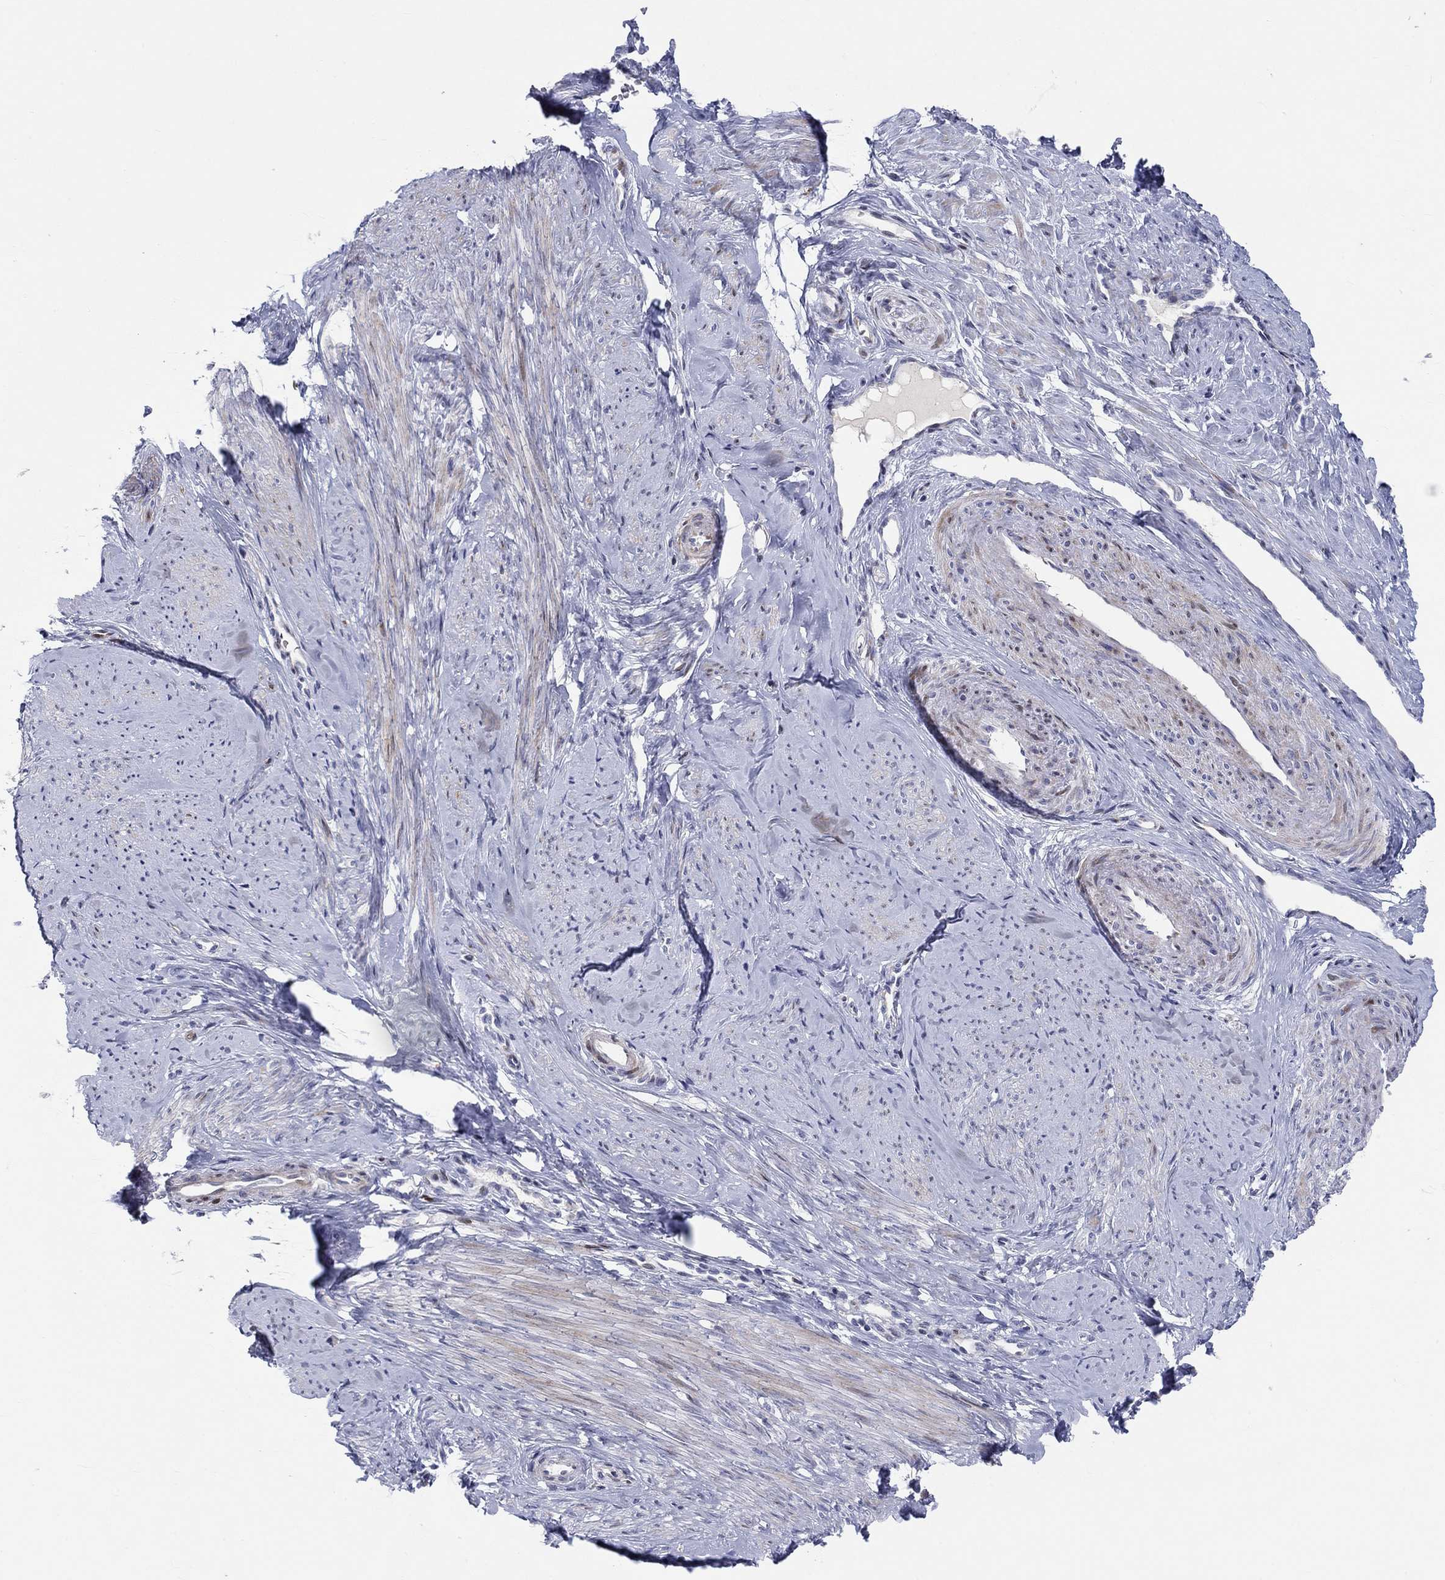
{"staining": {"intensity": "weak", "quantity": "<25%", "location": "cytoplasmic/membranous"}, "tissue": "smooth muscle", "cell_type": "Smooth muscle cells", "image_type": "normal", "snomed": [{"axis": "morphology", "description": "Normal tissue, NOS"}, {"axis": "topography", "description": "Smooth muscle"}], "caption": "Benign smooth muscle was stained to show a protein in brown. There is no significant expression in smooth muscle cells. (DAB IHC visualized using brightfield microscopy, high magnification).", "gene": "ARHGAP36", "patient": {"sex": "female", "age": 48}}